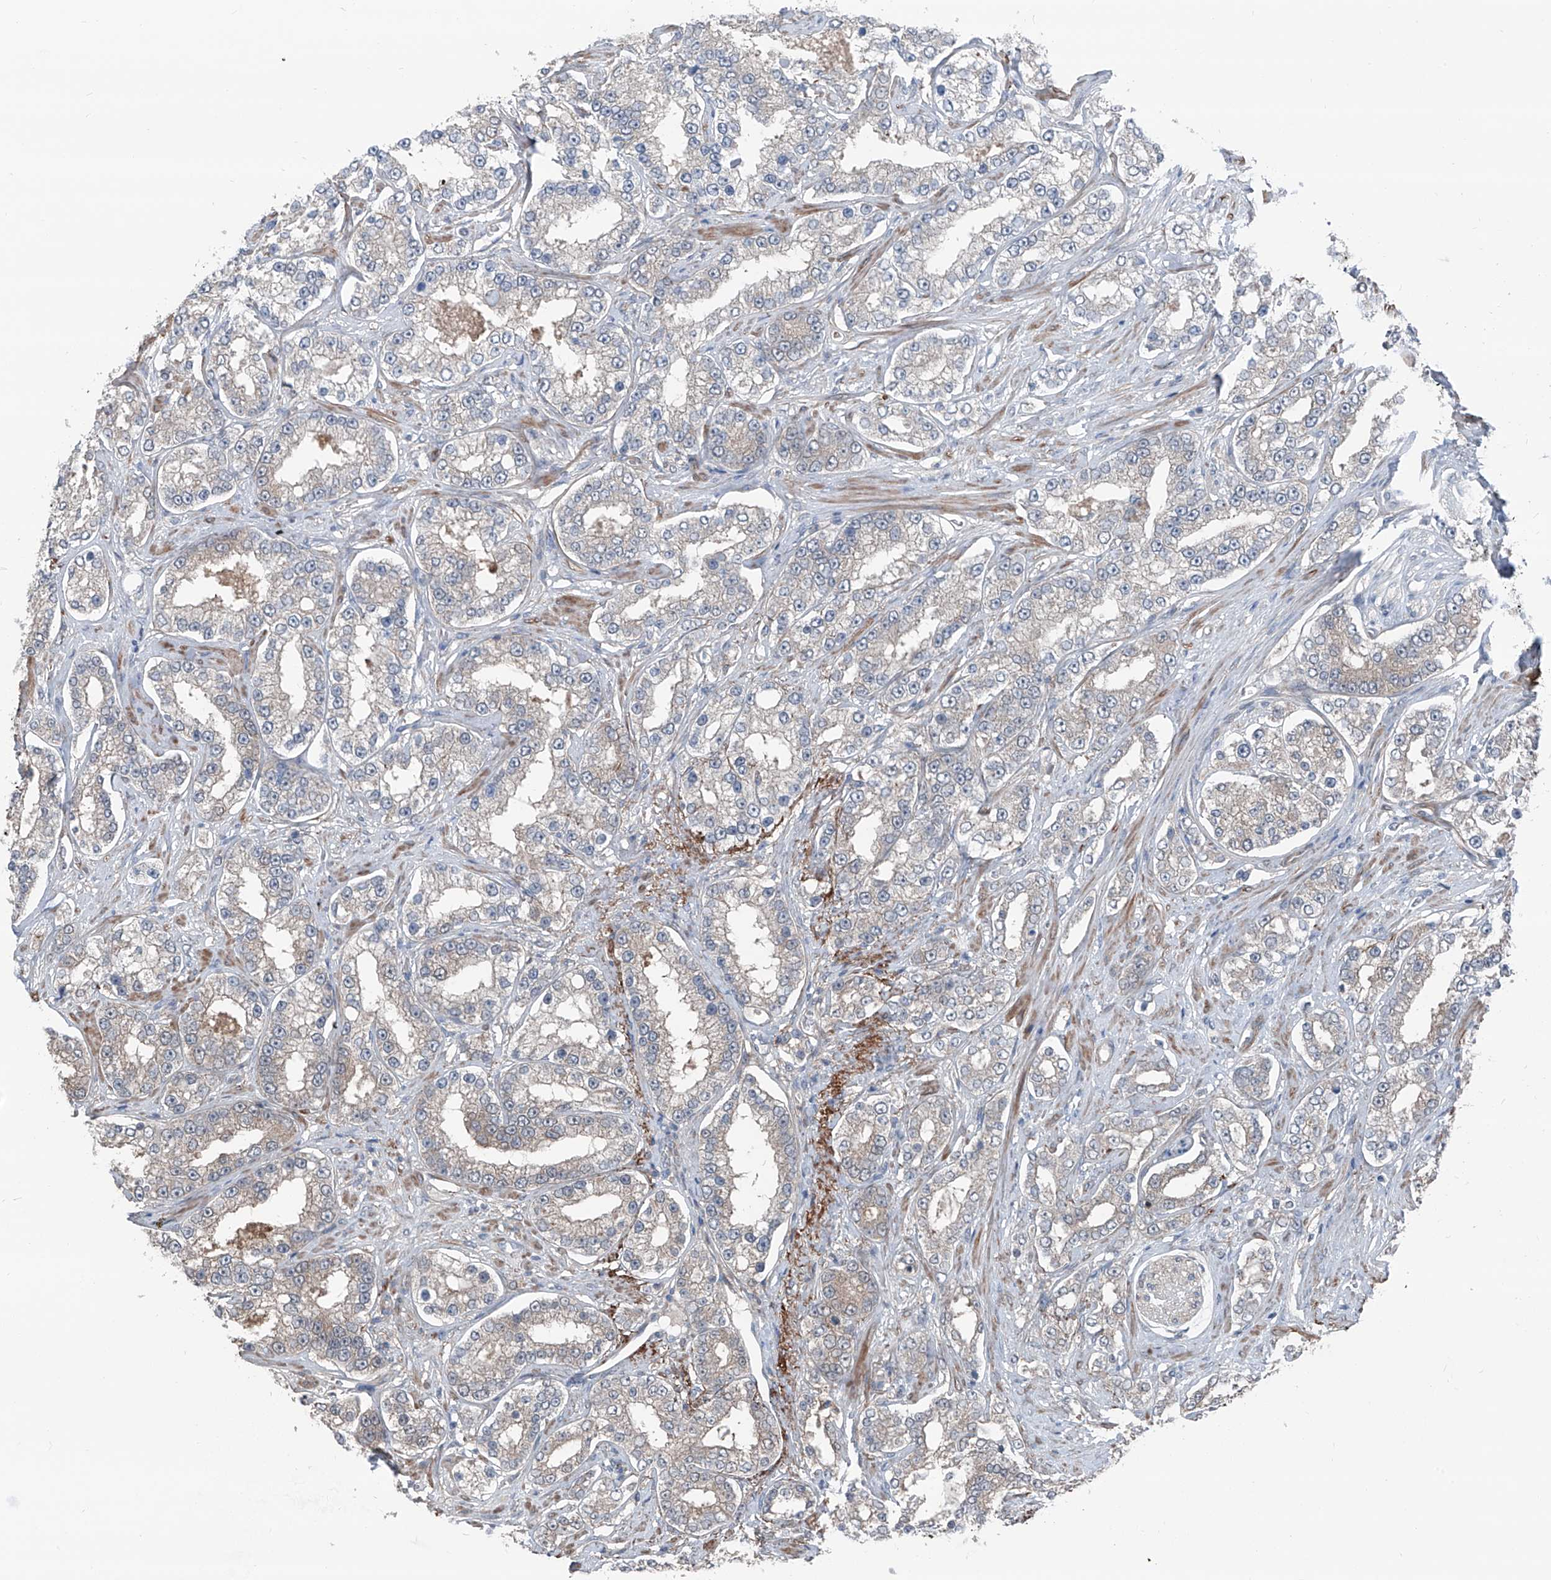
{"staining": {"intensity": "negative", "quantity": "none", "location": "none"}, "tissue": "prostate cancer", "cell_type": "Tumor cells", "image_type": "cancer", "snomed": [{"axis": "morphology", "description": "Normal tissue, NOS"}, {"axis": "morphology", "description": "Adenocarcinoma, High grade"}, {"axis": "topography", "description": "Prostate"}], "caption": "The photomicrograph reveals no staining of tumor cells in prostate cancer.", "gene": "HSPB11", "patient": {"sex": "male", "age": 83}}